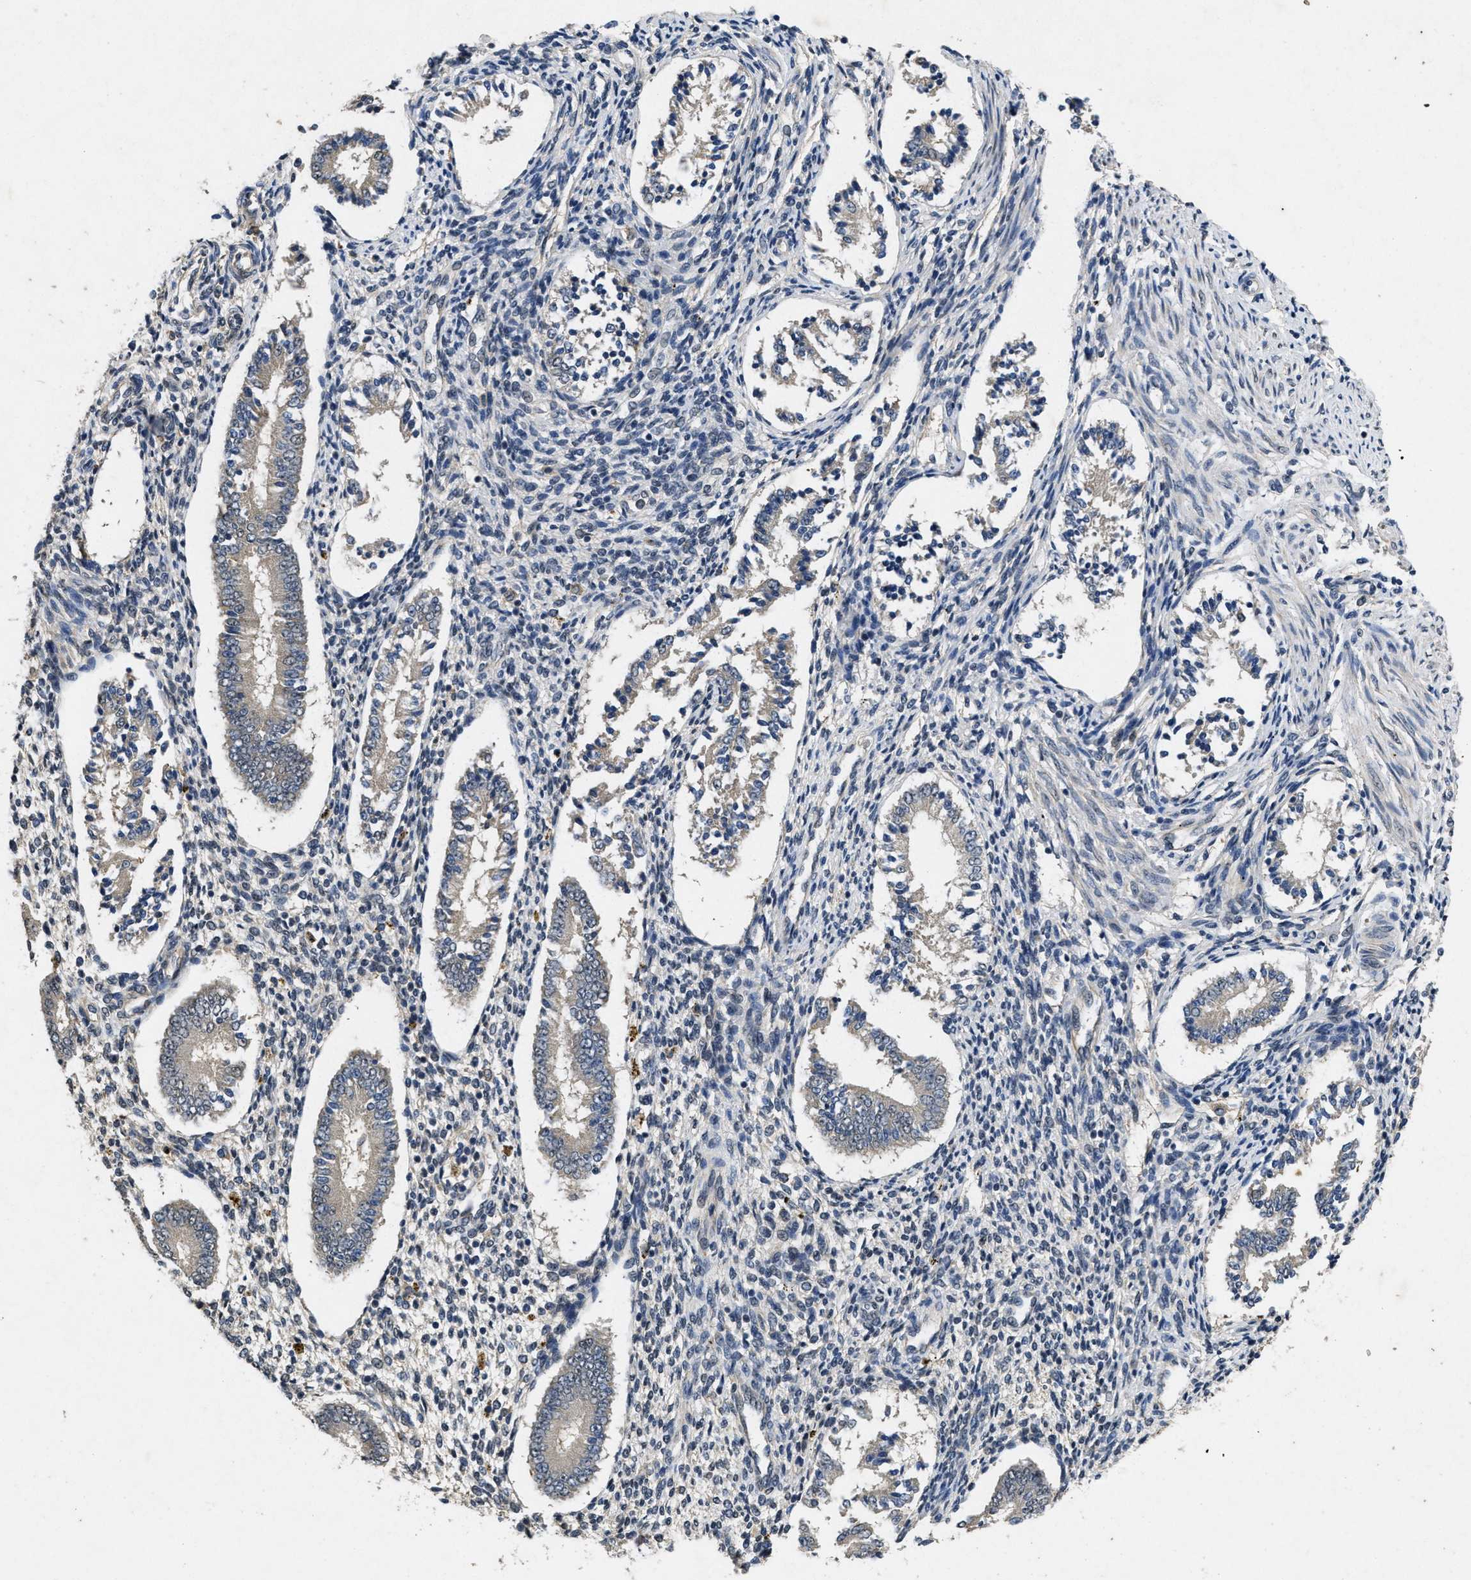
{"staining": {"intensity": "negative", "quantity": "none", "location": "none"}, "tissue": "endometrium", "cell_type": "Cells in endometrial stroma", "image_type": "normal", "snomed": [{"axis": "morphology", "description": "Normal tissue, NOS"}, {"axis": "topography", "description": "Endometrium"}], "caption": "DAB immunohistochemical staining of benign endometrium exhibits no significant positivity in cells in endometrial stroma.", "gene": "PAPOLG", "patient": {"sex": "female", "age": 42}}